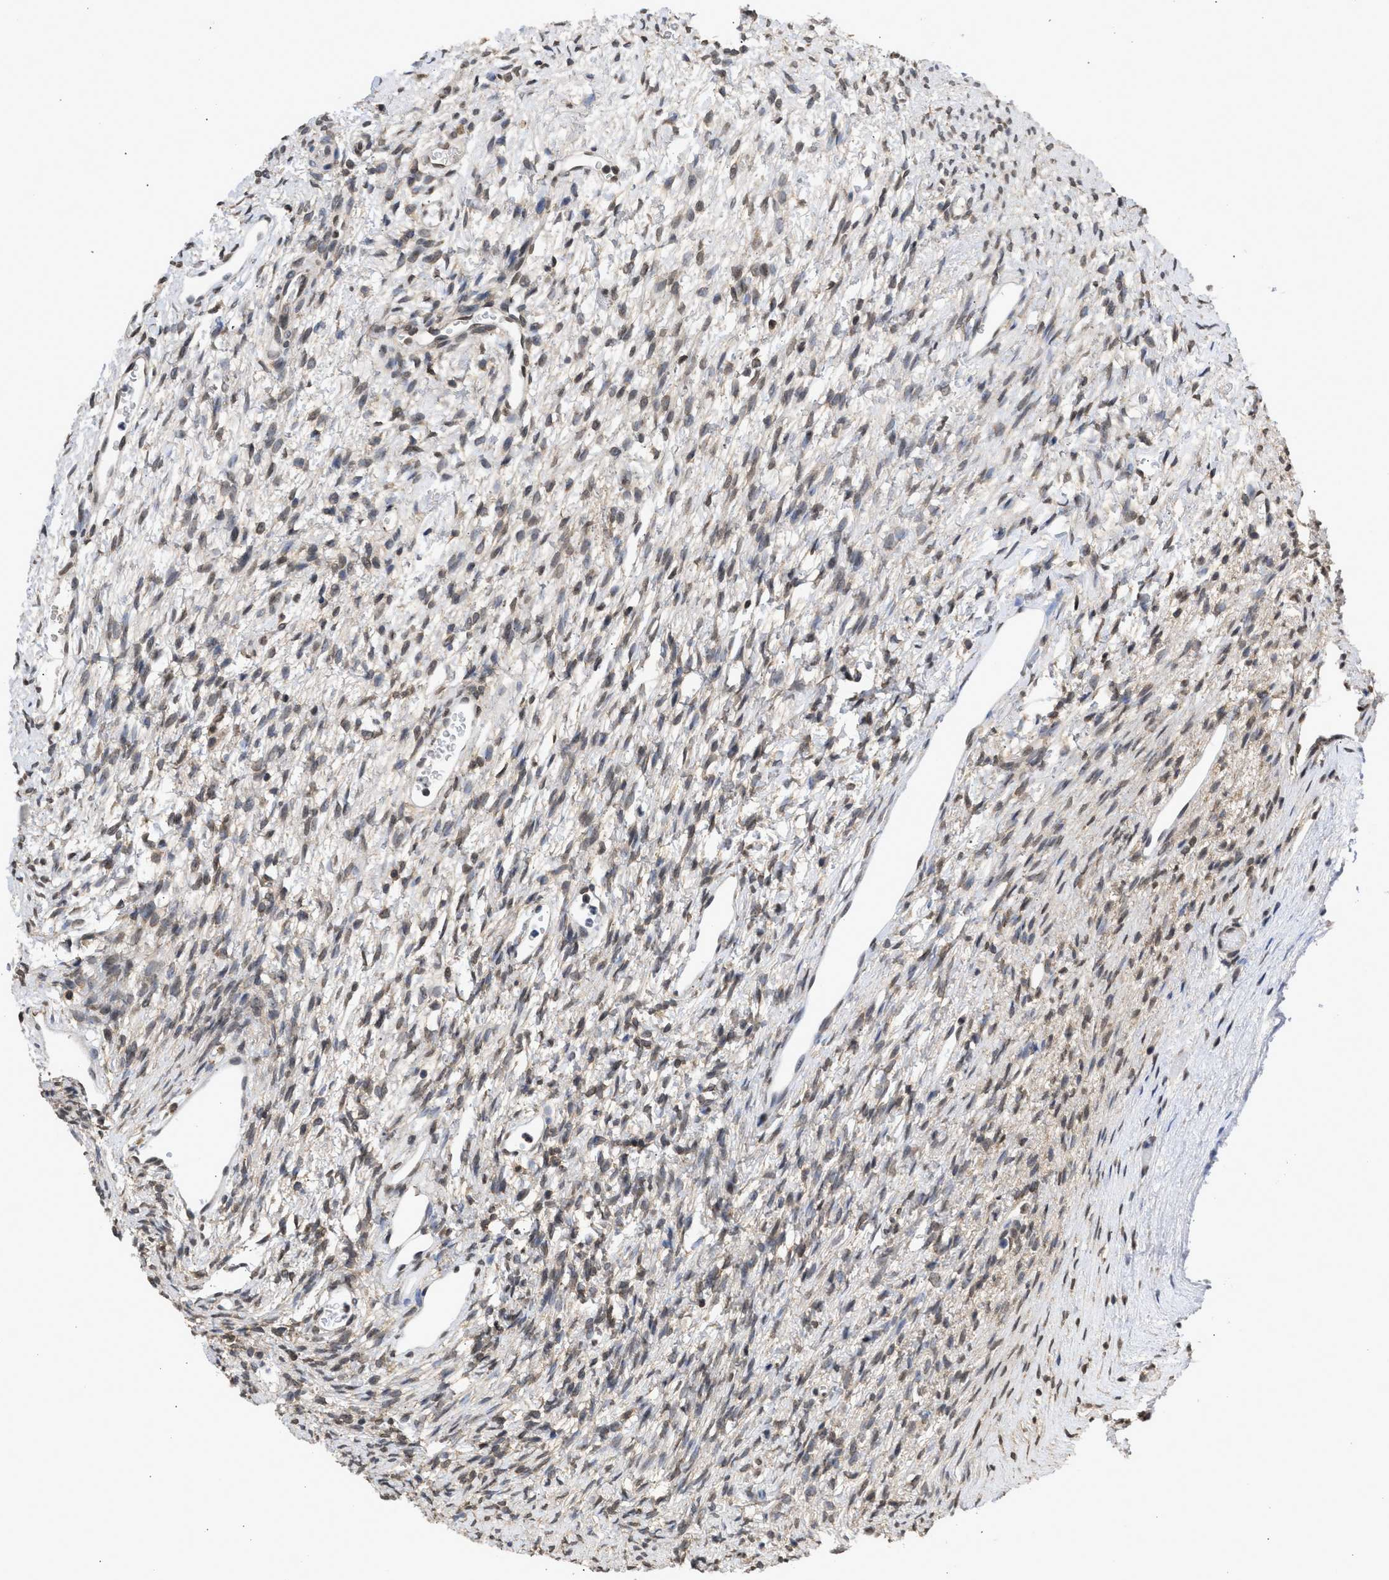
{"staining": {"intensity": "weak", "quantity": ">75%", "location": "cytoplasmic/membranous"}, "tissue": "ovary", "cell_type": "Follicle cells", "image_type": "normal", "snomed": [{"axis": "morphology", "description": "Normal tissue, NOS"}, {"axis": "topography", "description": "Ovary"}], "caption": "This photomicrograph shows unremarkable ovary stained with IHC to label a protein in brown. The cytoplasmic/membranous of follicle cells show weak positivity for the protein. Nuclei are counter-stained blue.", "gene": "NUP35", "patient": {"sex": "female", "age": 33}}